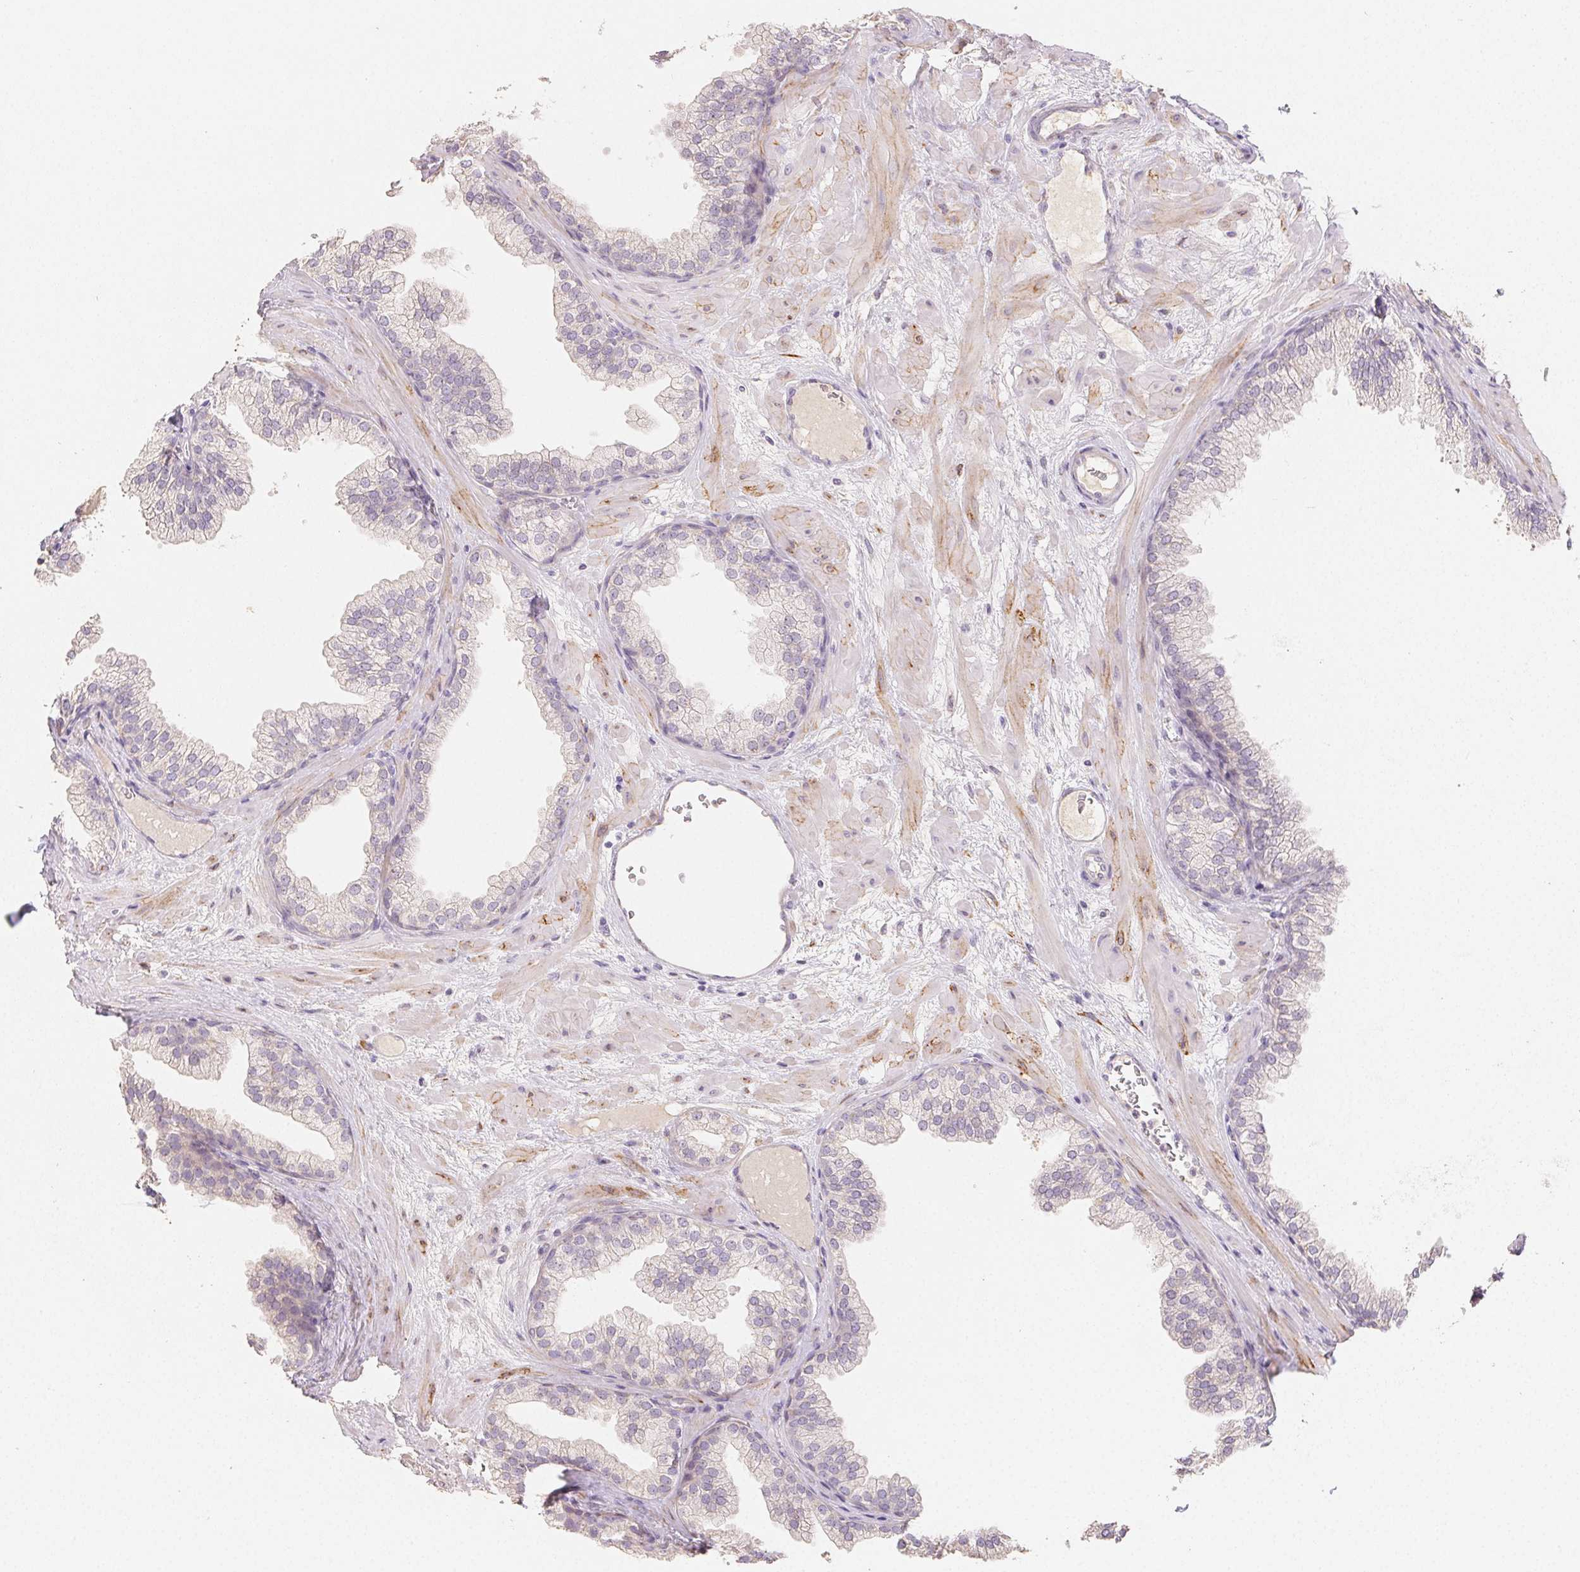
{"staining": {"intensity": "negative", "quantity": "none", "location": "none"}, "tissue": "prostate", "cell_type": "Glandular cells", "image_type": "normal", "snomed": [{"axis": "morphology", "description": "Normal tissue, NOS"}, {"axis": "topography", "description": "Prostate"}], "caption": "This is an immunohistochemistry (IHC) histopathology image of unremarkable human prostate. There is no positivity in glandular cells.", "gene": "ACVR1B", "patient": {"sex": "male", "age": 37}}